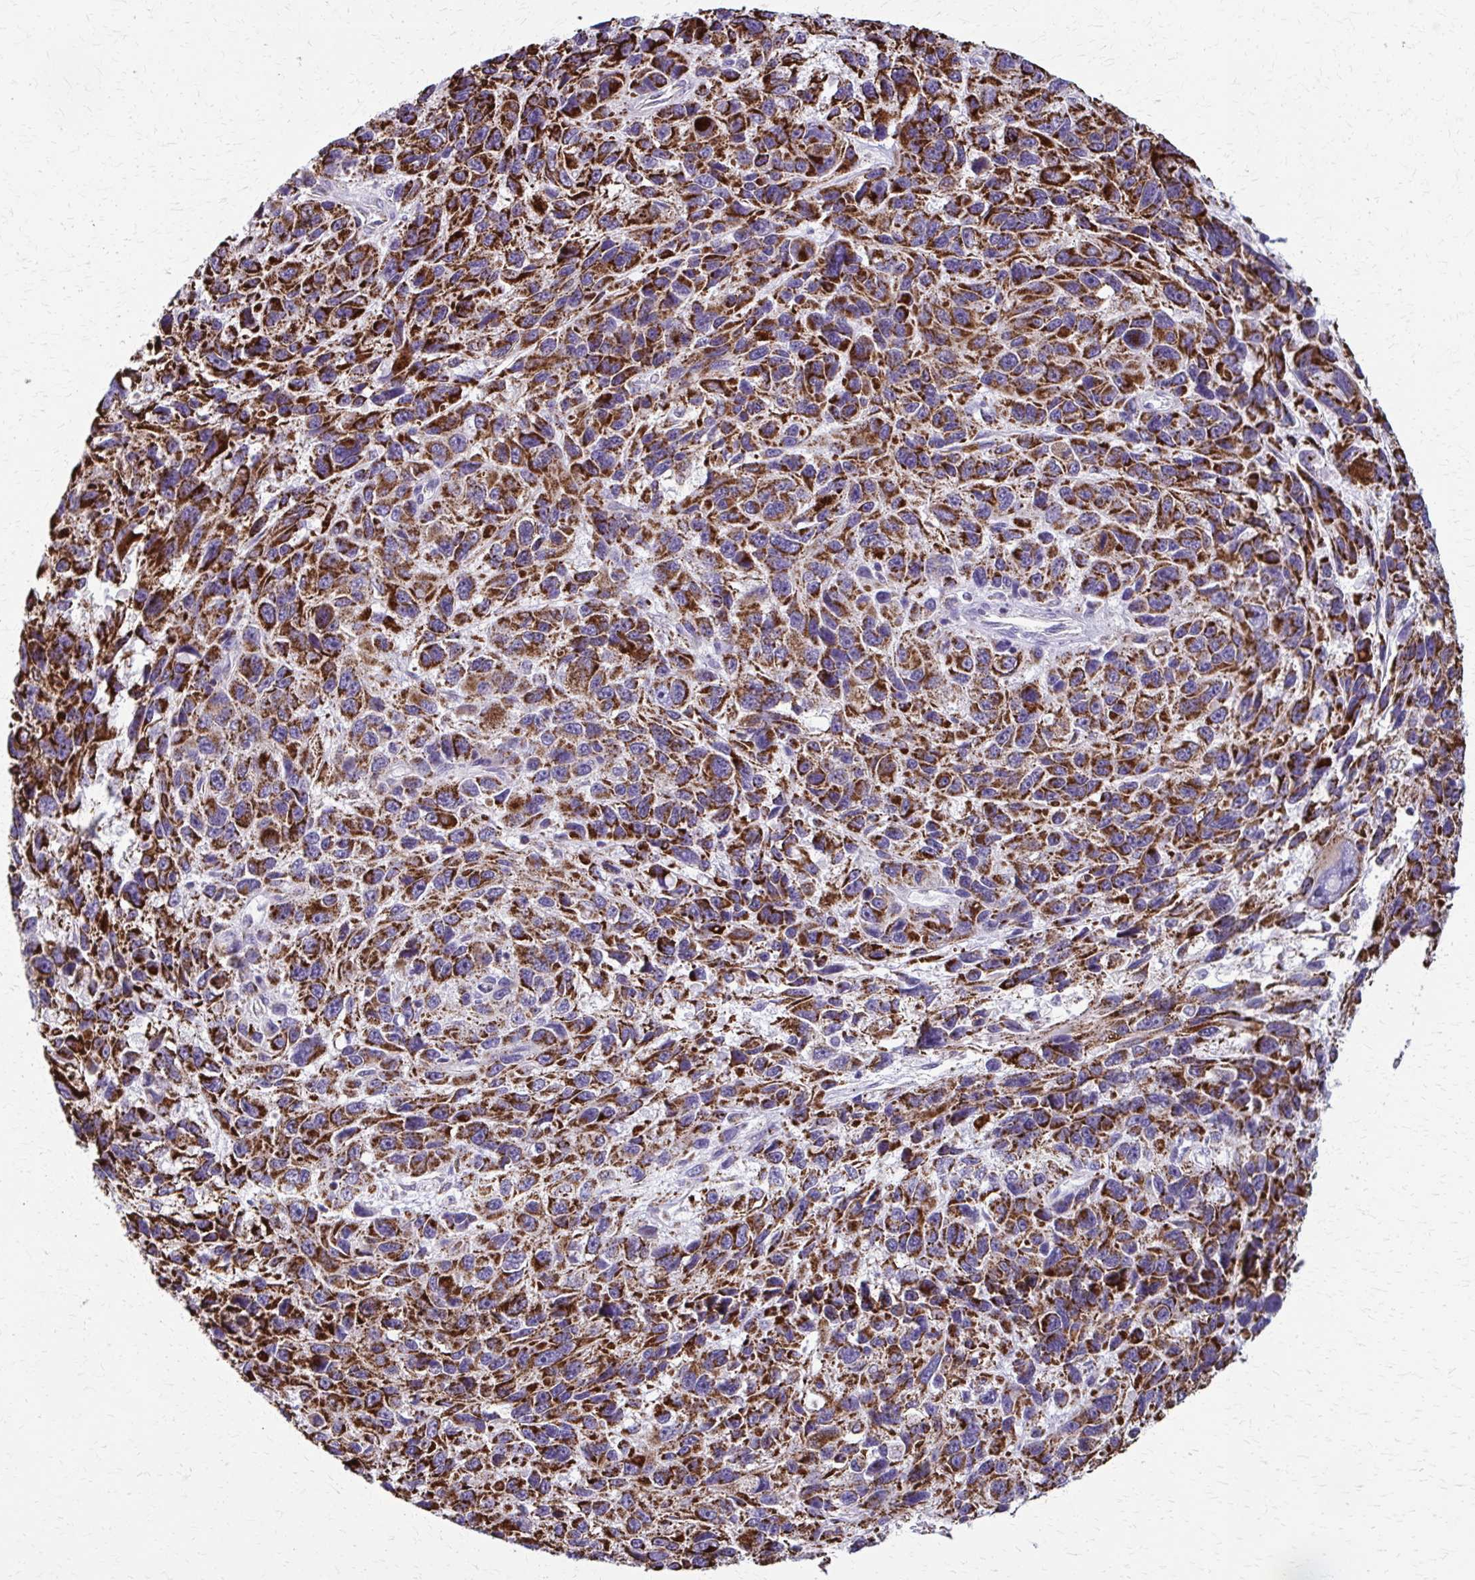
{"staining": {"intensity": "strong", "quantity": ">75%", "location": "cytoplasmic/membranous"}, "tissue": "melanoma", "cell_type": "Tumor cells", "image_type": "cancer", "snomed": [{"axis": "morphology", "description": "Malignant melanoma, NOS"}, {"axis": "topography", "description": "Skin"}], "caption": "Protein staining displays strong cytoplasmic/membranous expression in about >75% of tumor cells in malignant melanoma.", "gene": "TVP23A", "patient": {"sex": "male", "age": 53}}